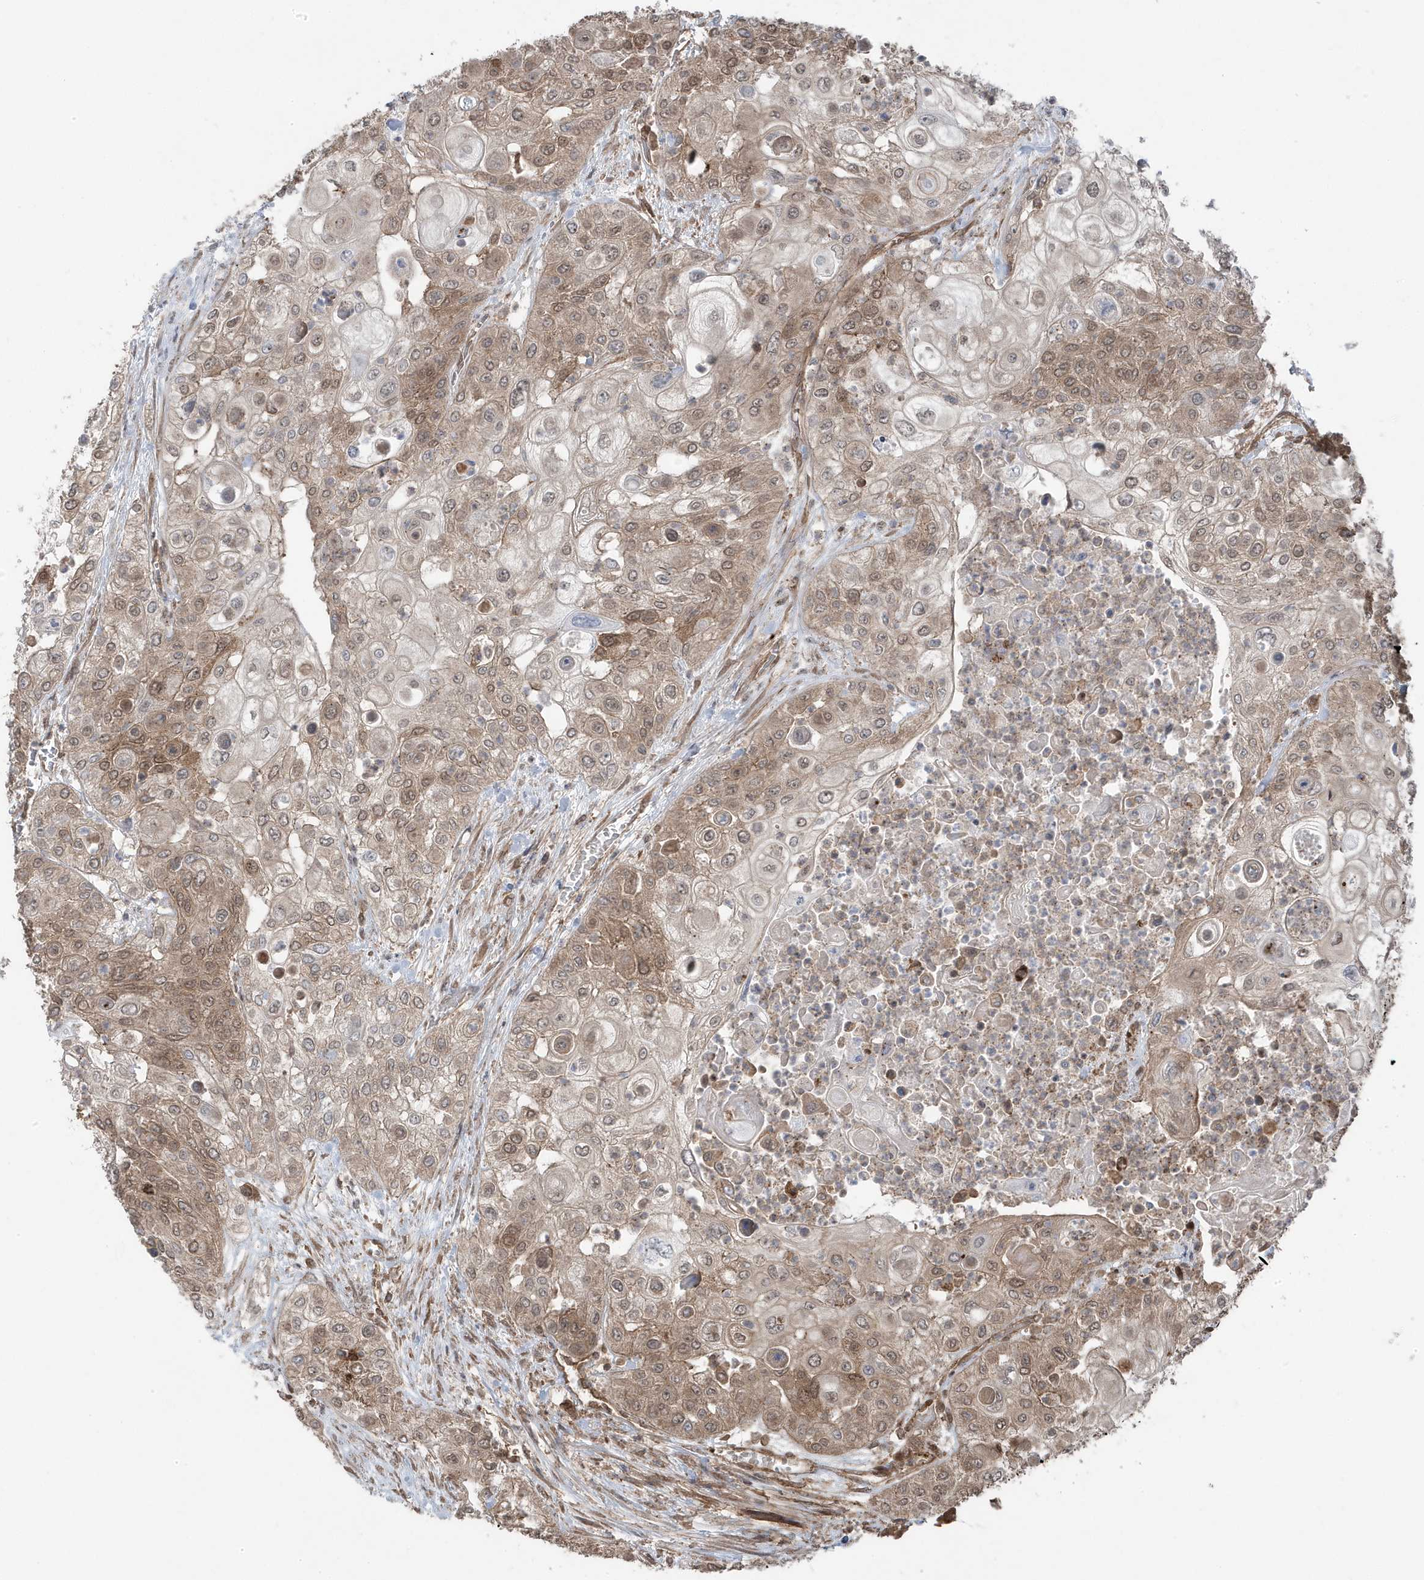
{"staining": {"intensity": "moderate", "quantity": ">75%", "location": "cytoplasmic/membranous,nuclear"}, "tissue": "urothelial cancer", "cell_type": "Tumor cells", "image_type": "cancer", "snomed": [{"axis": "morphology", "description": "Urothelial carcinoma, High grade"}, {"axis": "topography", "description": "Urinary bladder"}], "caption": "IHC micrograph of human high-grade urothelial carcinoma stained for a protein (brown), which reveals medium levels of moderate cytoplasmic/membranous and nuclear positivity in approximately >75% of tumor cells.", "gene": "MAPK1IP1L", "patient": {"sex": "female", "age": 79}}